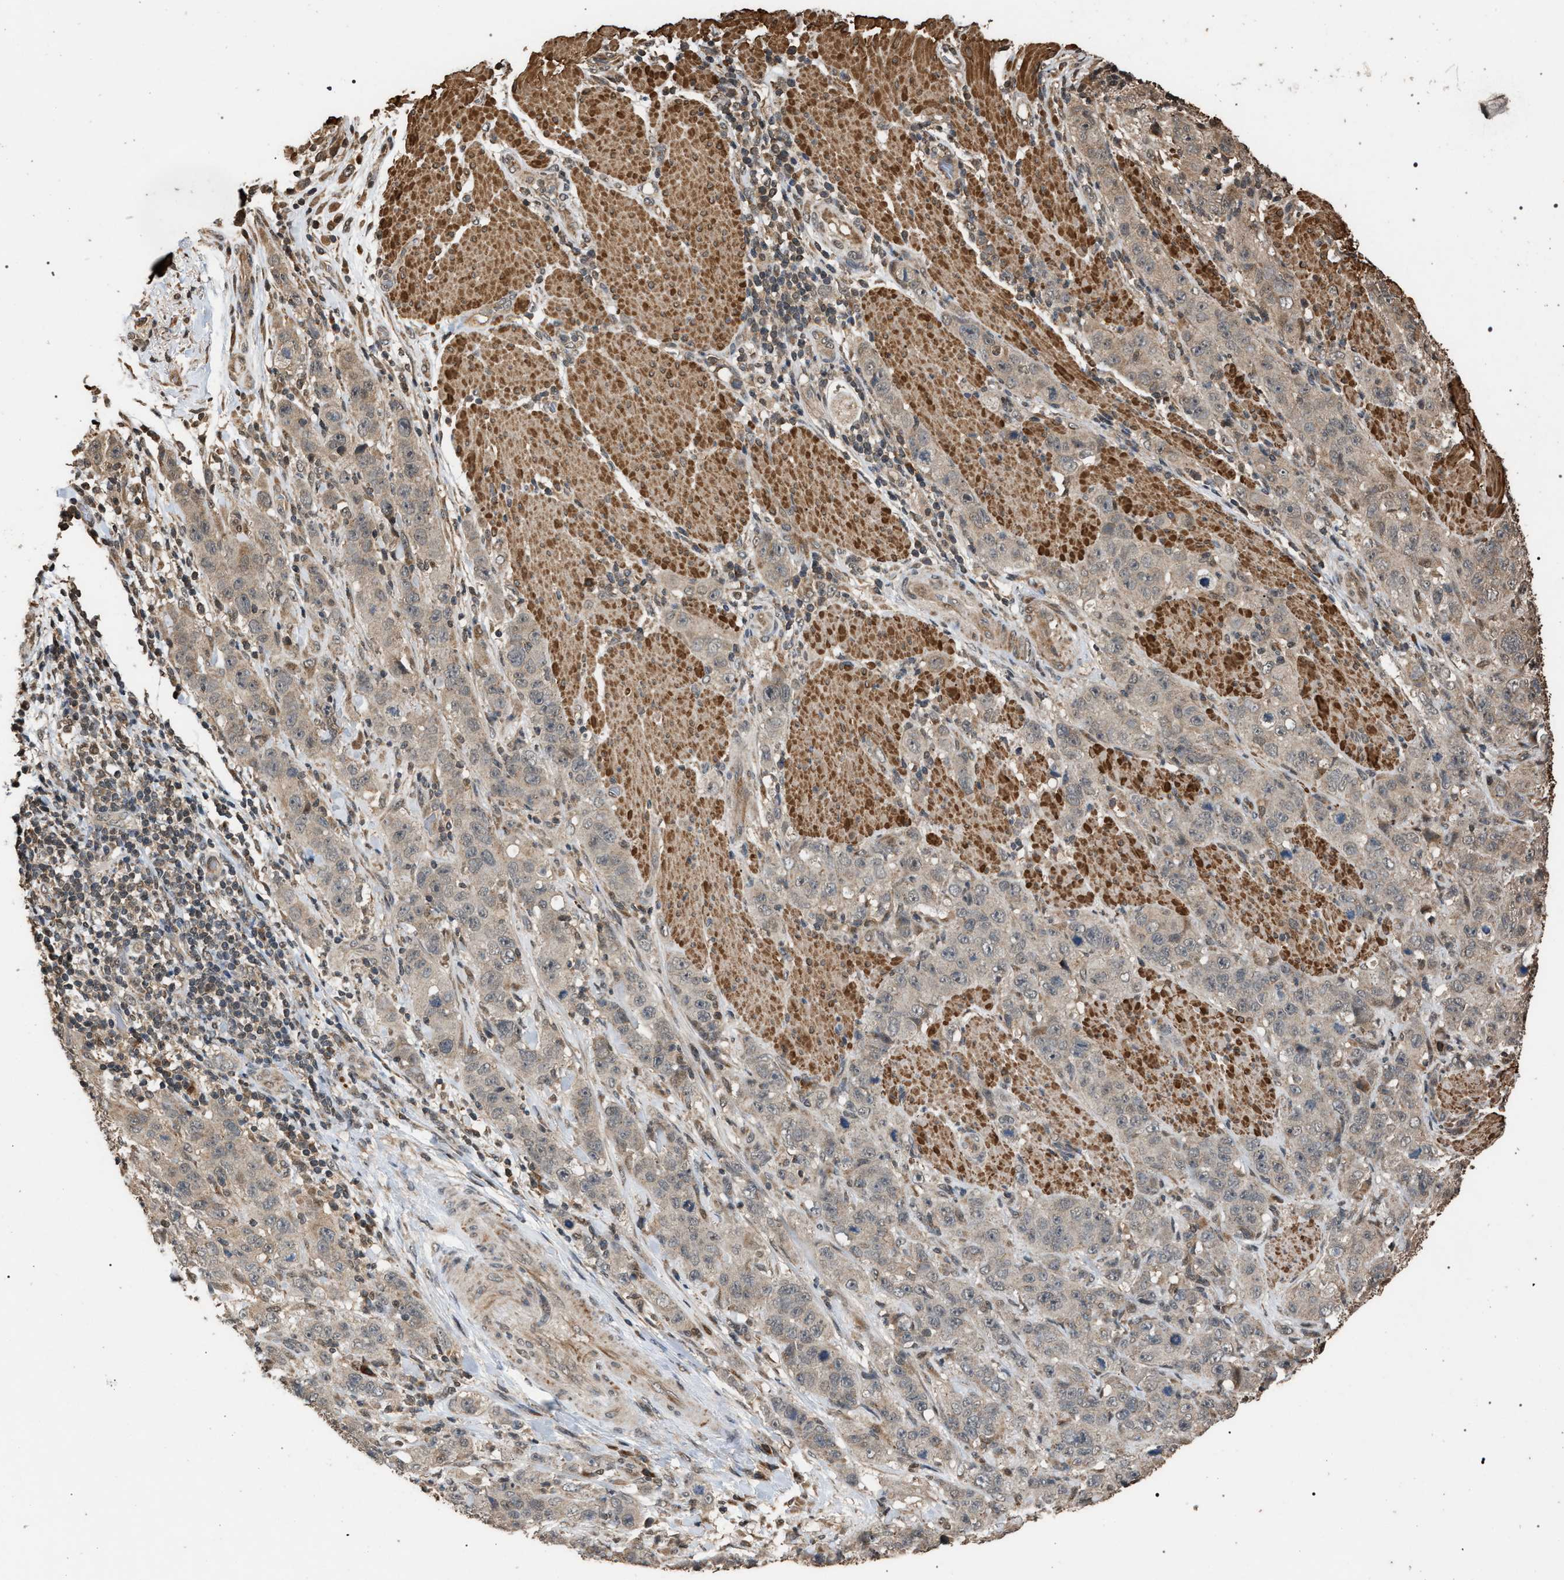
{"staining": {"intensity": "negative", "quantity": "none", "location": "none"}, "tissue": "stomach cancer", "cell_type": "Tumor cells", "image_type": "cancer", "snomed": [{"axis": "morphology", "description": "Adenocarcinoma, NOS"}, {"axis": "topography", "description": "Stomach"}], "caption": "There is no significant positivity in tumor cells of stomach adenocarcinoma.", "gene": "NAA35", "patient": {"sex": "male", "age": 48}}